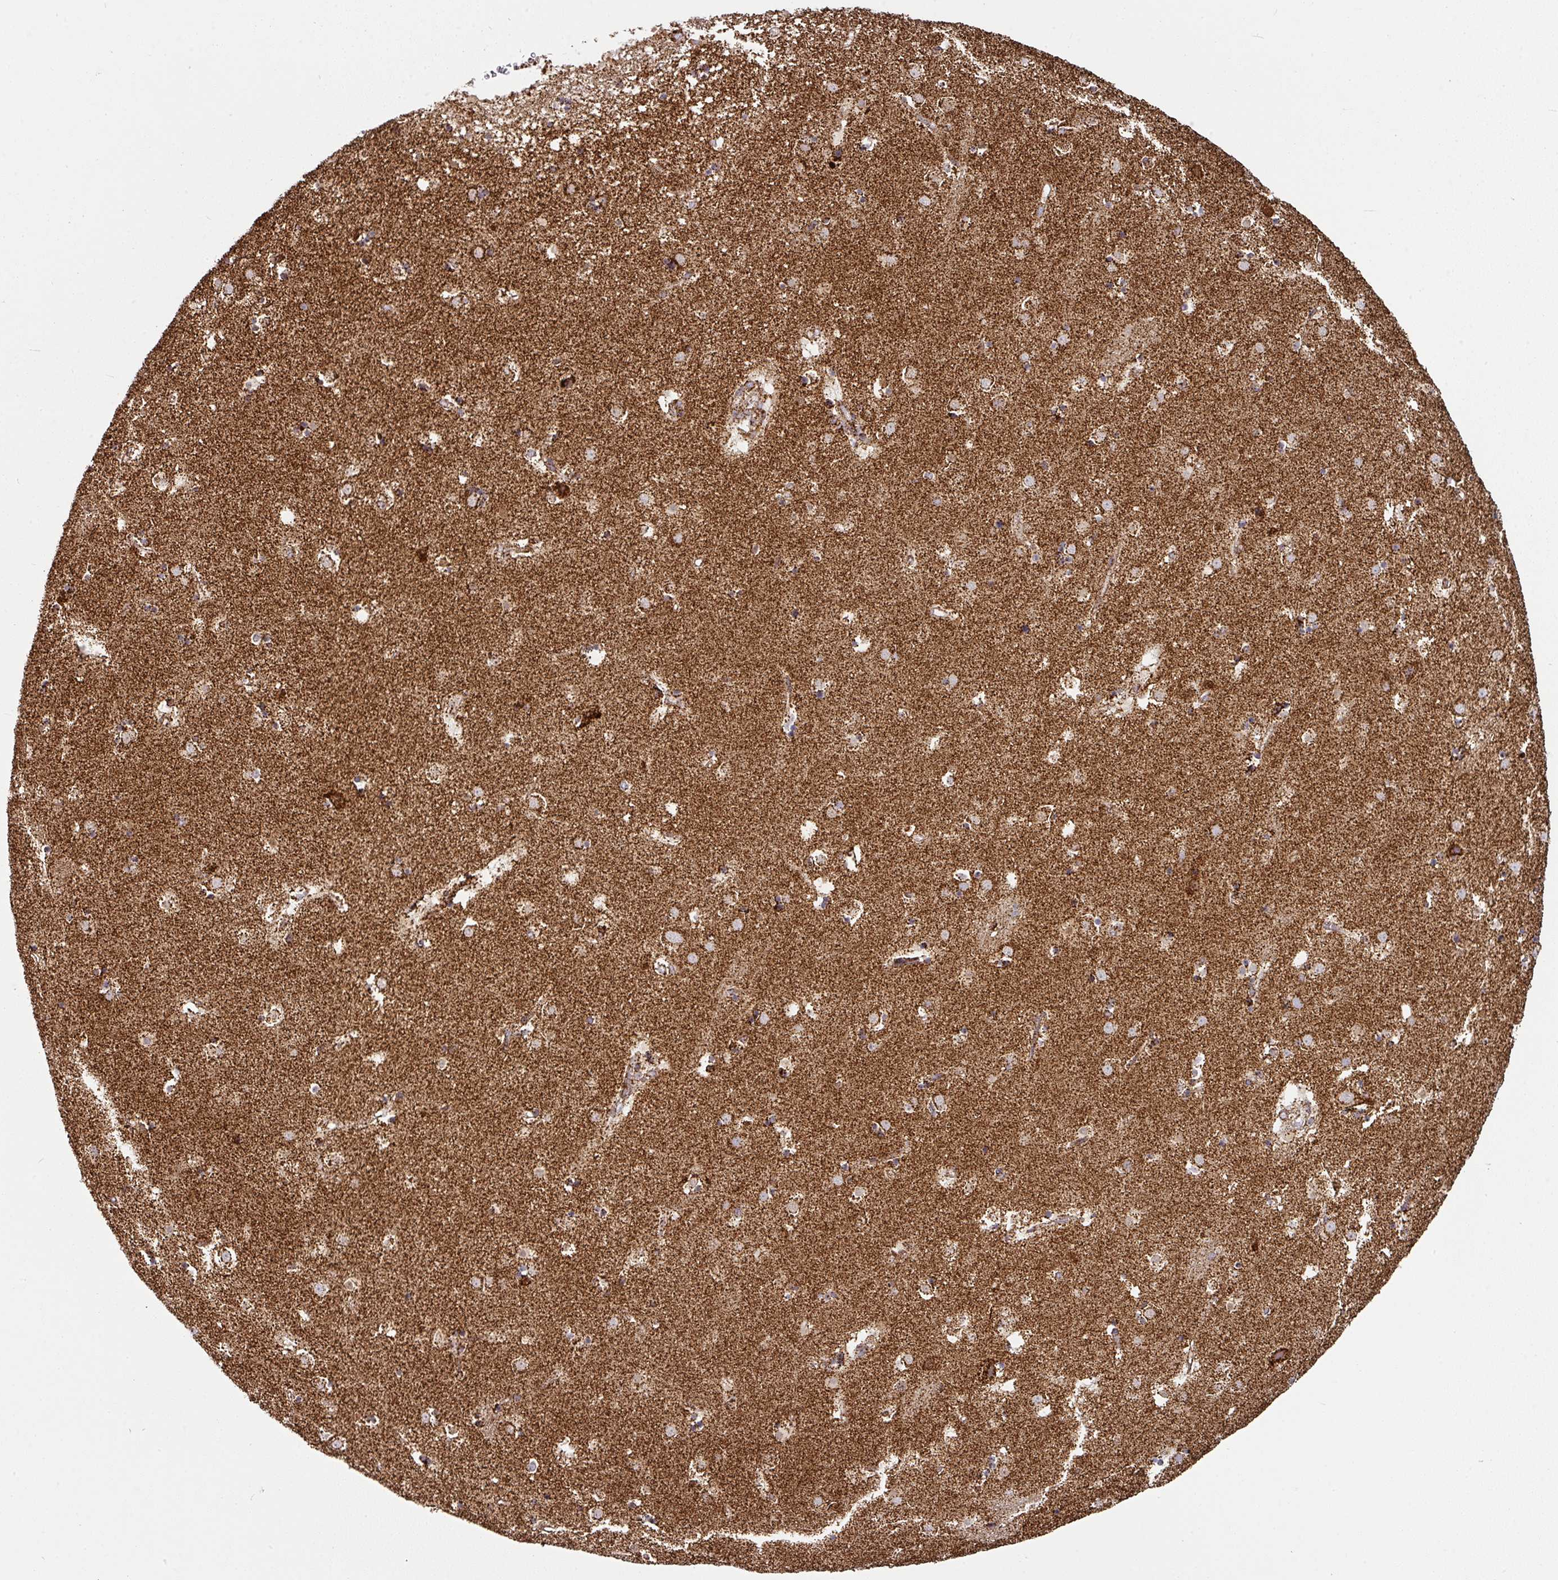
{"staining": {"intensity": "moderate", "quantity": ">75%", "location": "cytoplasmic/membranous"}, "tissue": "caudate", "cell_type": "Glial cells", "image_type": "normal", "snomed": [{"axis": "morphology", "description": "Normal tissue, NOS"}, {"axis": "topography", "description": "Lateral ventricle wall"}], "caption": "The photomicrograph demonstrates immunohistochemical staining of benign caudate. There is moderate cytoplasmic/membranous expression is present in approximately >75% of glial cells. (IHC, brightfield microscopy, high magnification).", "gene": "TRAP1", "patient": {"sex": "male", "age": 58}}